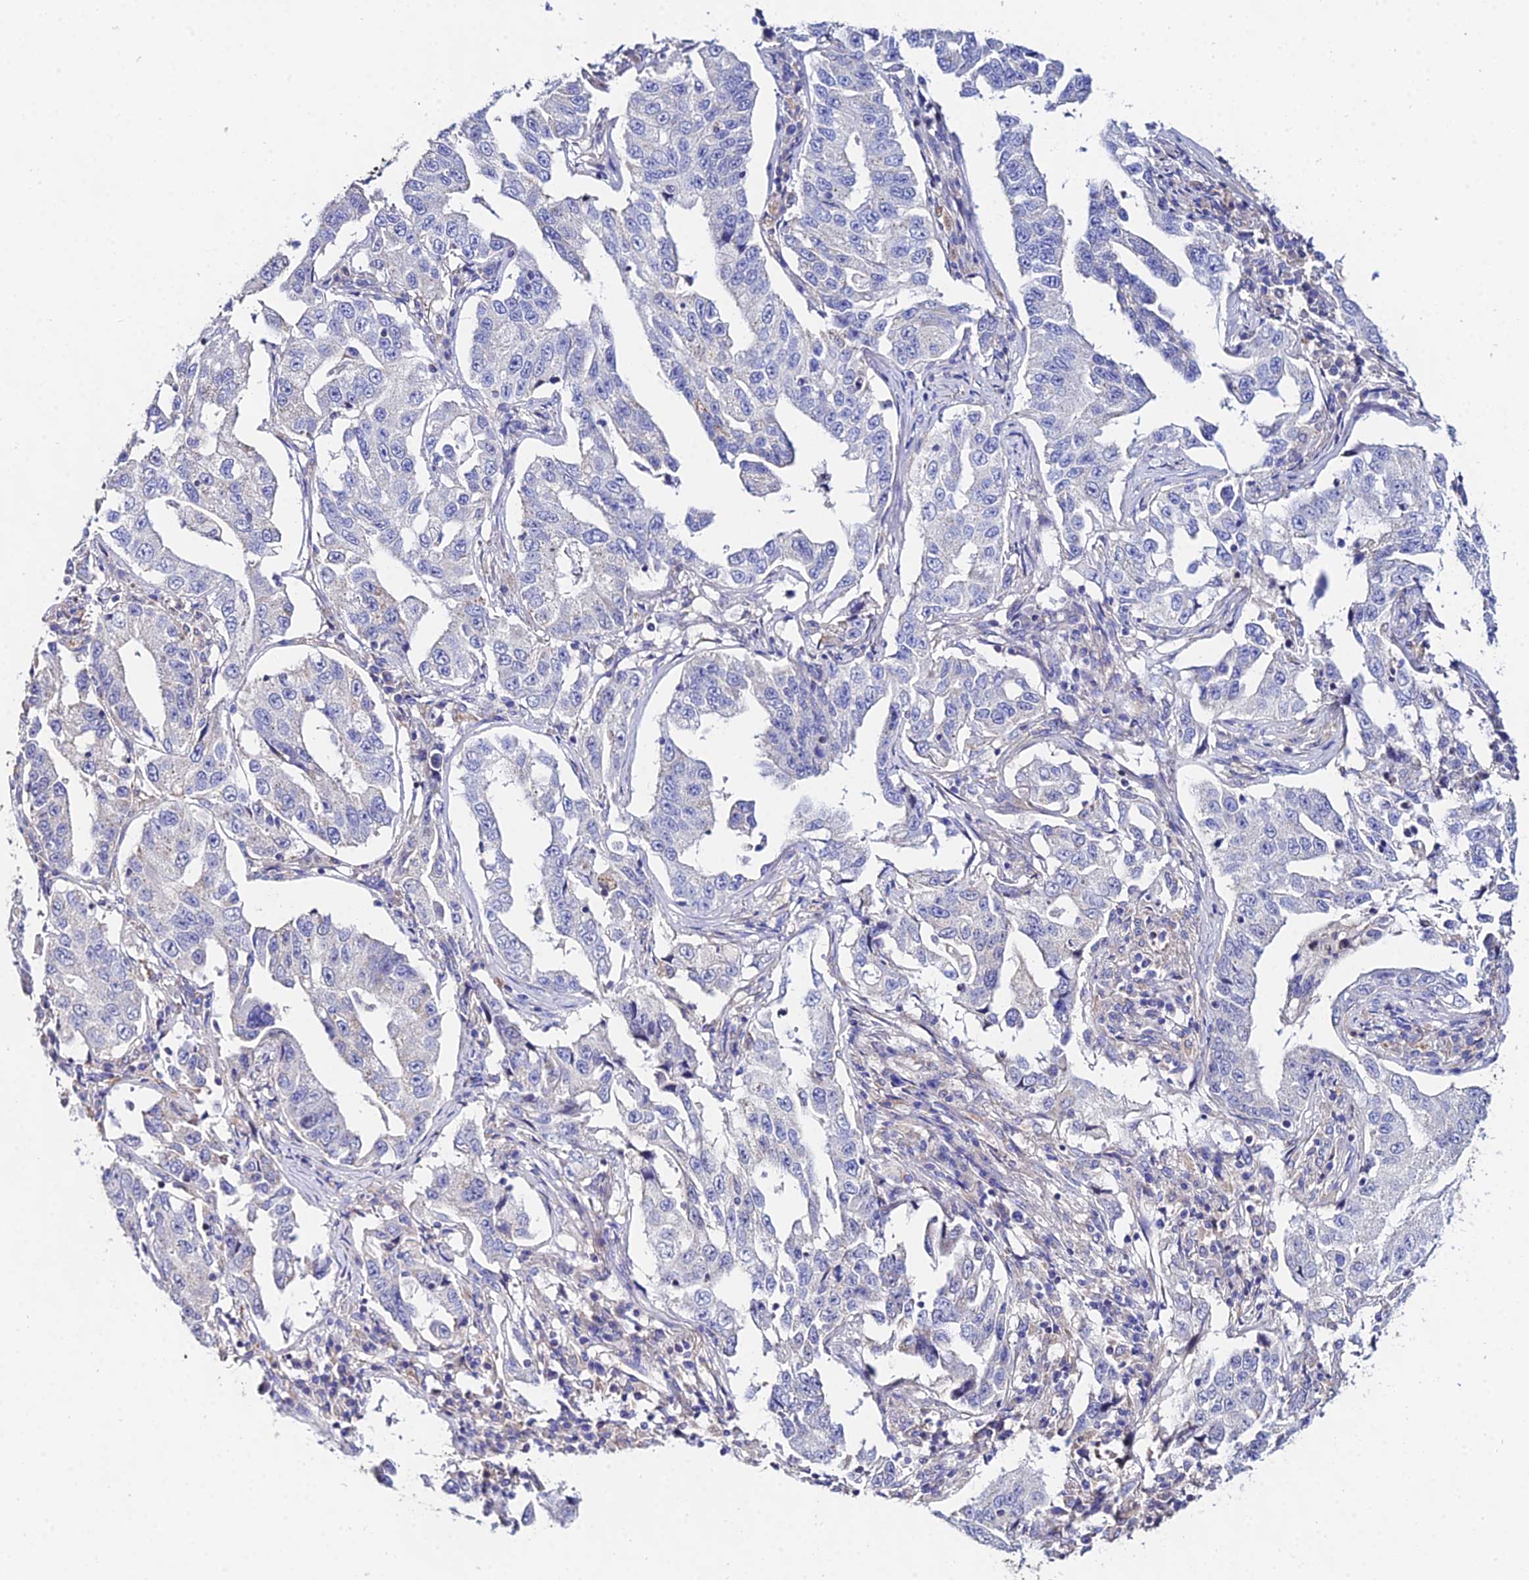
{"staining": {"intensity": "negative", "quantity": "none", "location": "none"}, "tissue": "lung cancer", "cell_type": "Tumor cells", "image_type": "cancer", "snomed": [{"axis": "morphology", "description": "Adenocarcinoma, NOS"}, {"axis": "topography", "description": "Lung"}], "caption": "Tumor cells show no significant staining in lung adenocarcinoma.", "gene": "PPP2R2C", "patient": {"sex": "female", "age": 51}}